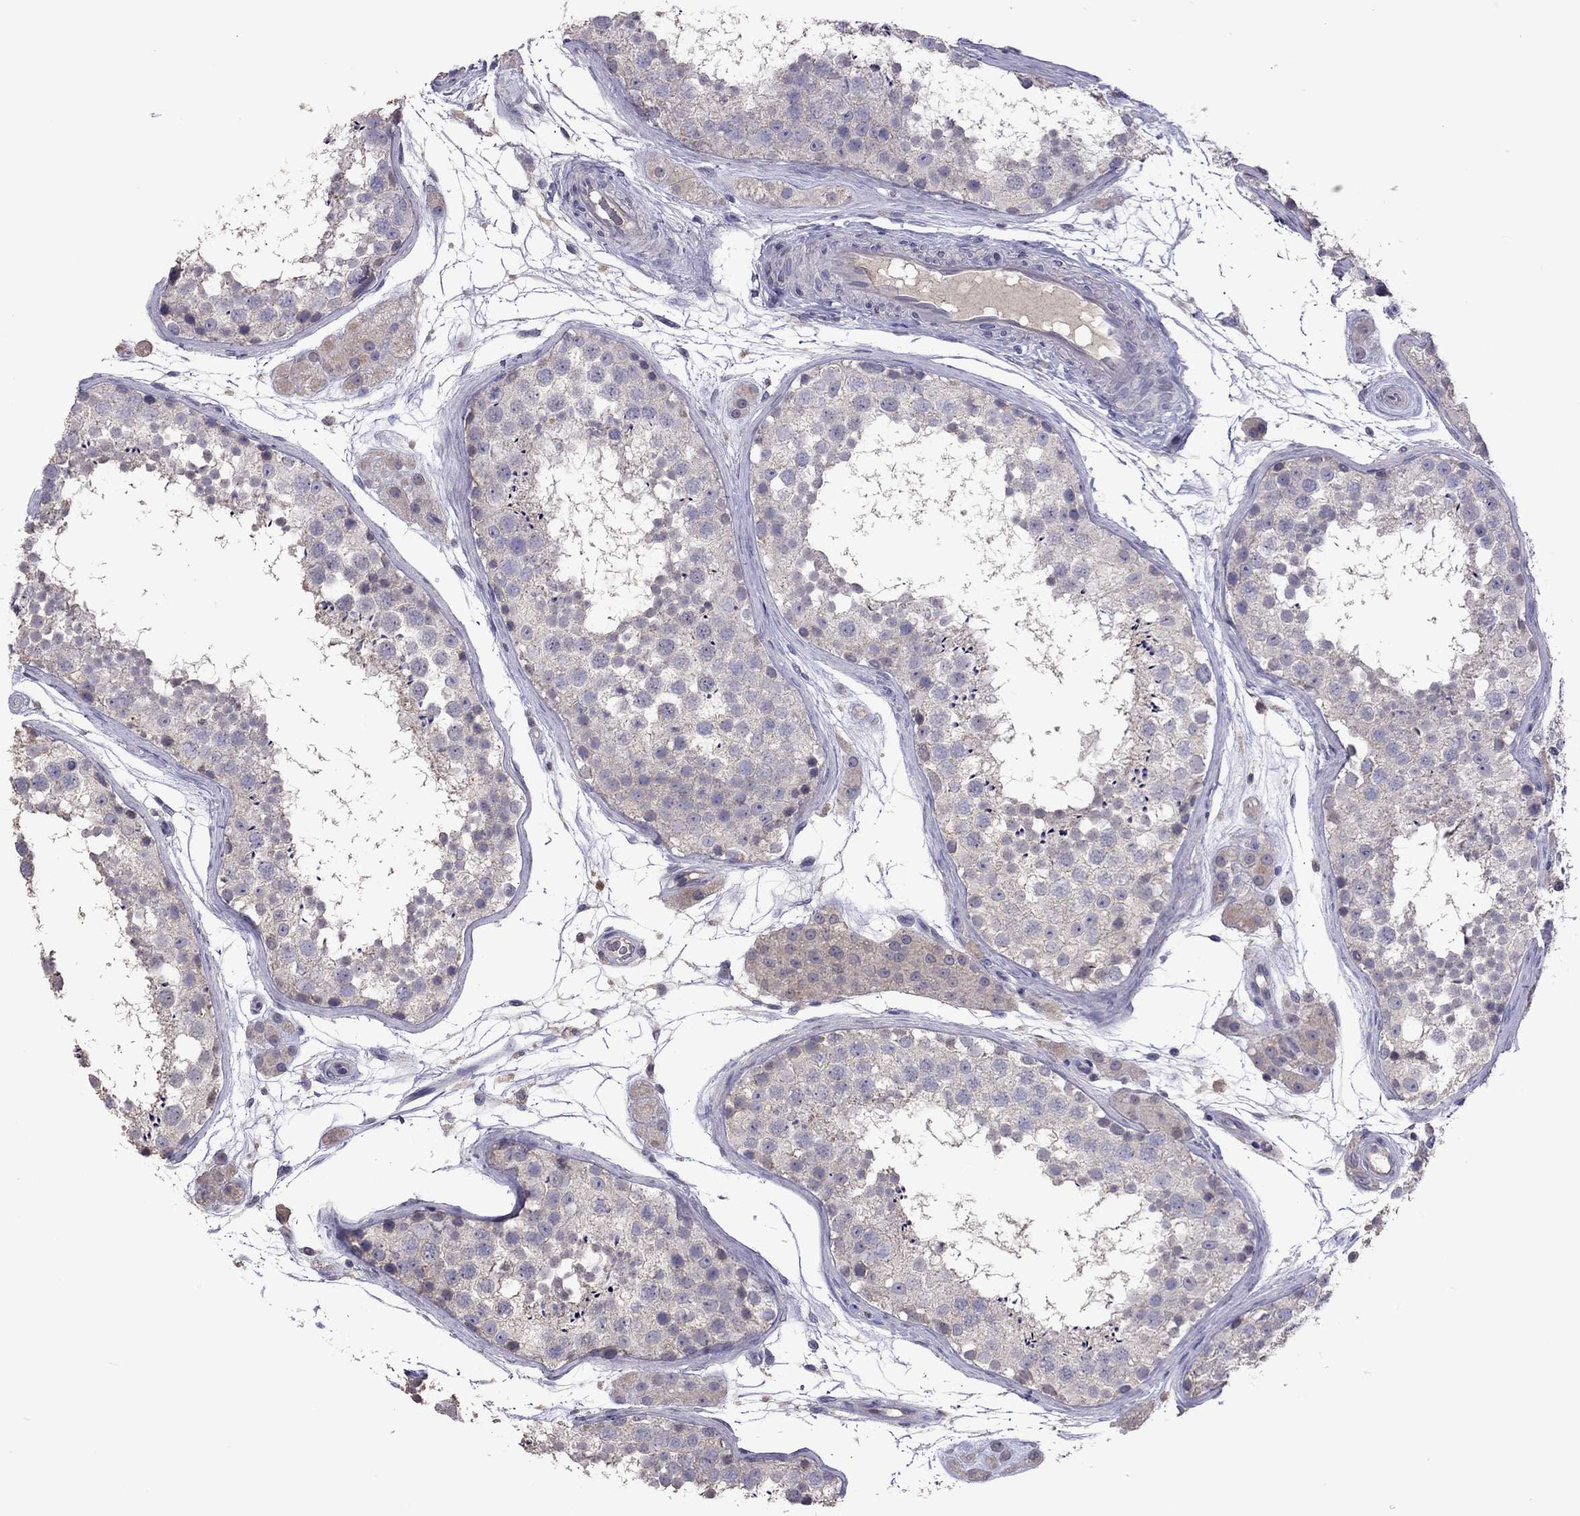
{"staining": {"intensity": "moderate", "quantity": "25%-75%", "location": "cytoplasmic/membranous"}, "tissue": "testis", "cell_type": "Cells in seminiferous ducts", "image_type": "normal", "snomed": [{"axis": "morphology", "description": "Normal tissue, NOS"}, {"axis": "topography", "description": "Testis"}], "caption": "Immunohistochemical staining of benign testis displays 25%-75% levels of moderate cytoplasmic/membranous protein staining in approximately 25%-75% of cells in seminiferous ducts.", "gene": "RTP5", "patient": {"sex": "male", "age": 41}}